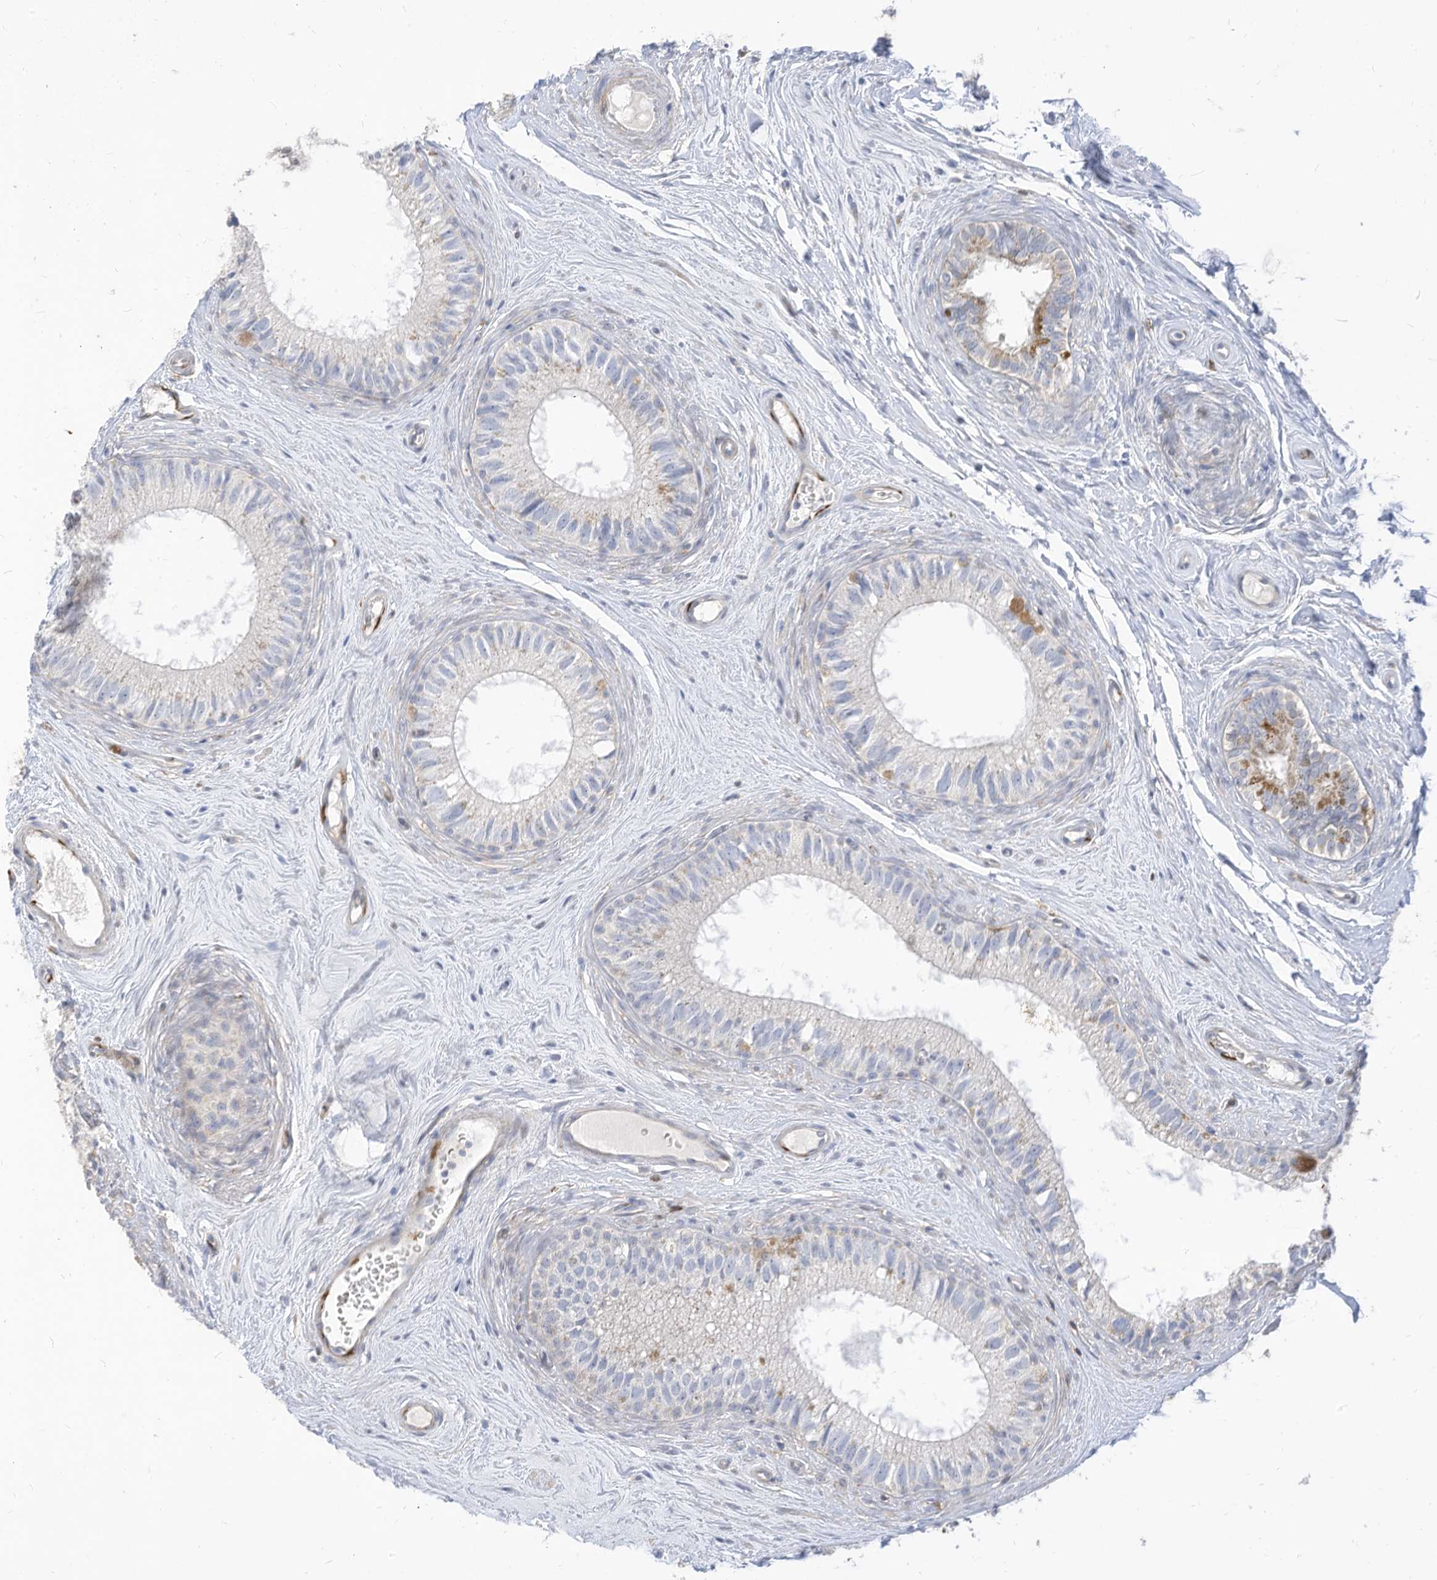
{"staining": {"intensity": "negative", "quantity": "none", "location": "none"}, "tissue": "epididymis", "cell_type": "Glandular cells", "image_type": "normal", "snomed": [{"axis": "morphology", "description": "Normal tissue, NOS"}, {"axis": "topography", "description": "Epididymis"}], "caption": "An immunohistochemistry micrograph of unremarkable epididymis is shown. There is no staining in glandular cells of epididymis.", "gene": "ATP13A1", "patient": {"sex": "male", "age": 71}}